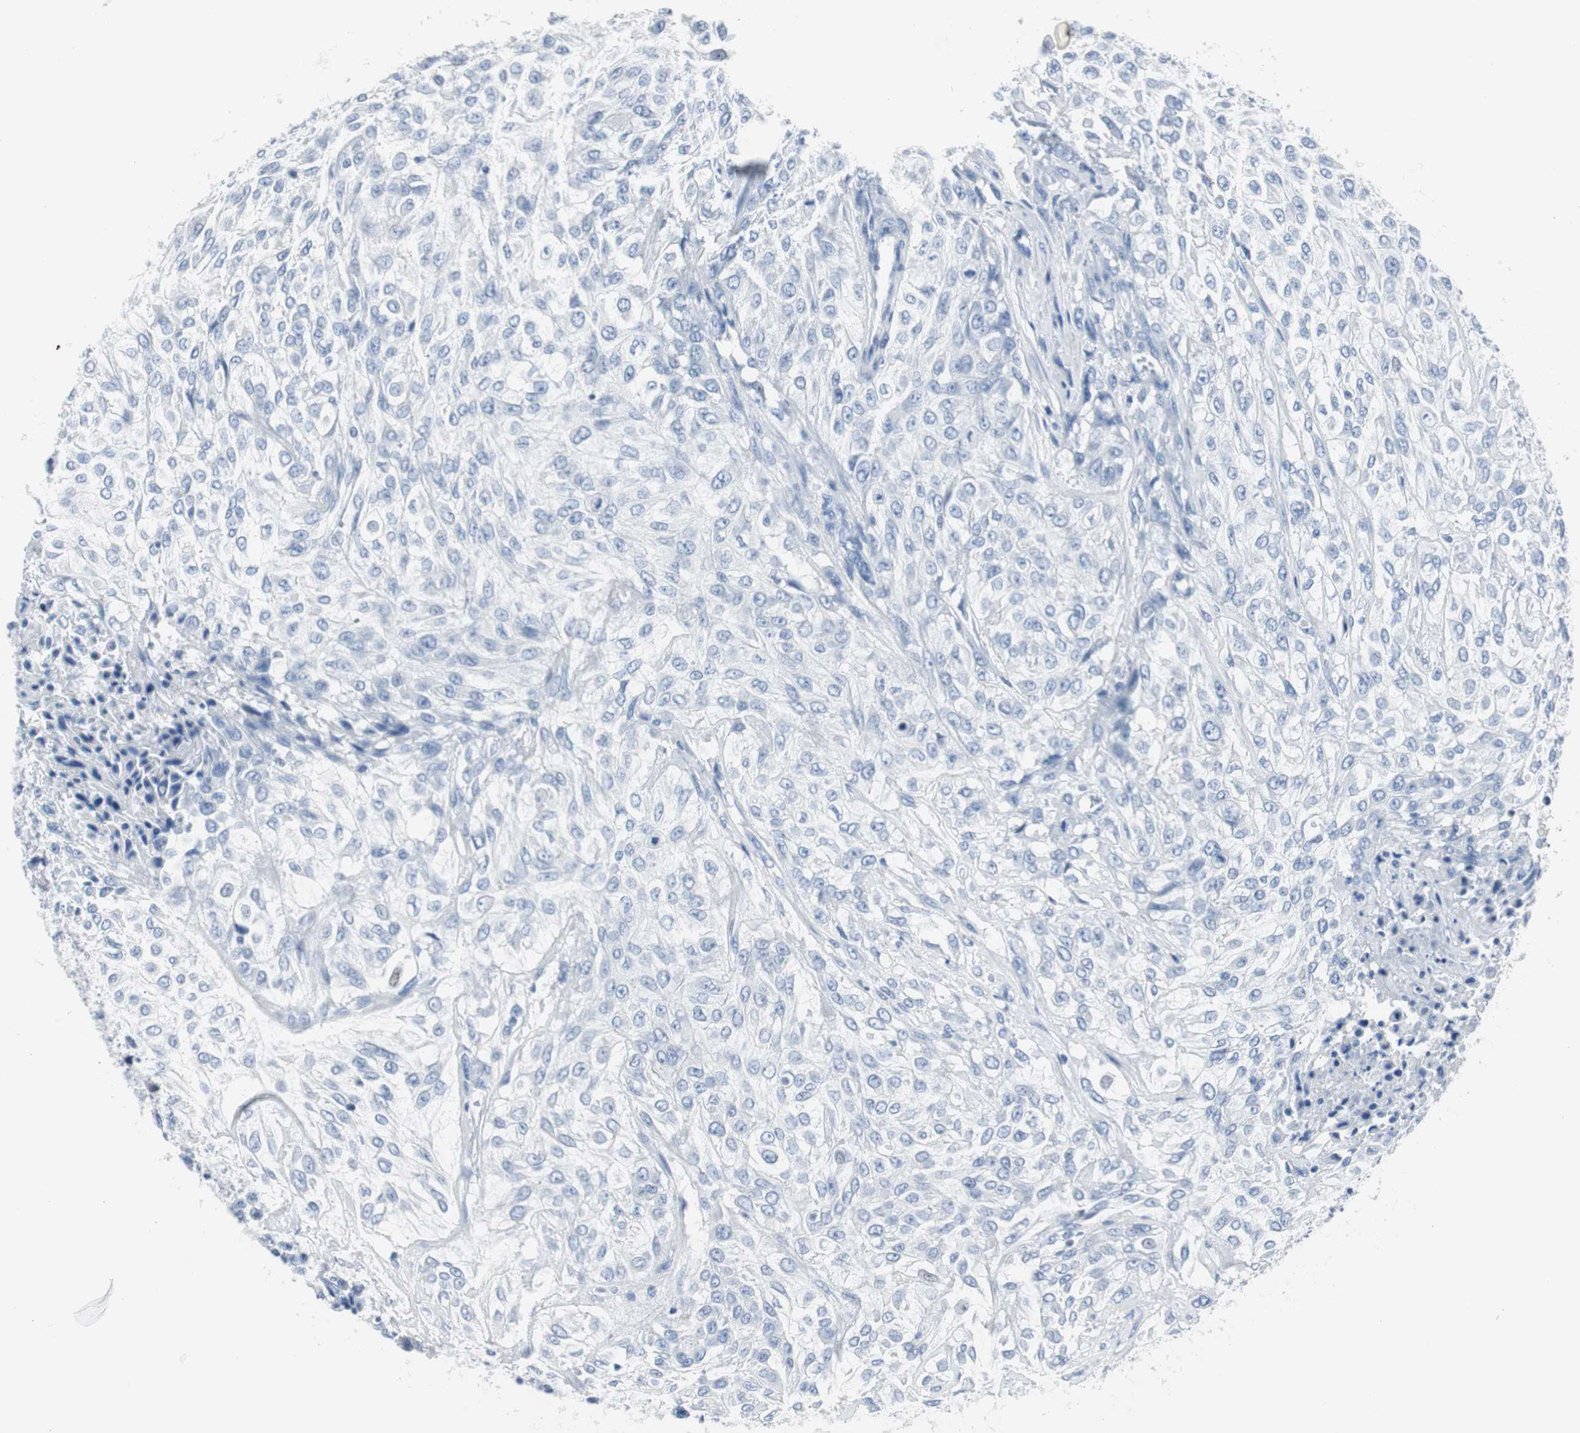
{"staining": {"intensity": "negative", "quantity": "none", "location": "none"}, "tissue": "urothelial cancer", "cell_type": "Tumor cells", "image_type": "cancer", "snomed": [{"axis": "morphology", "description": "Urothelial carcinoma, High grade"}, {"axis": "topography", "description": "Urinary bladder"}], "caption": "Immunohistochemistry (IHC) micrograph of urothelial carcinoma (high-grade) stained for a protein (brown), which shows no expression in tumor cells.", "gene": "GAP43", "patient": {"sex": "male", "age": 57}}